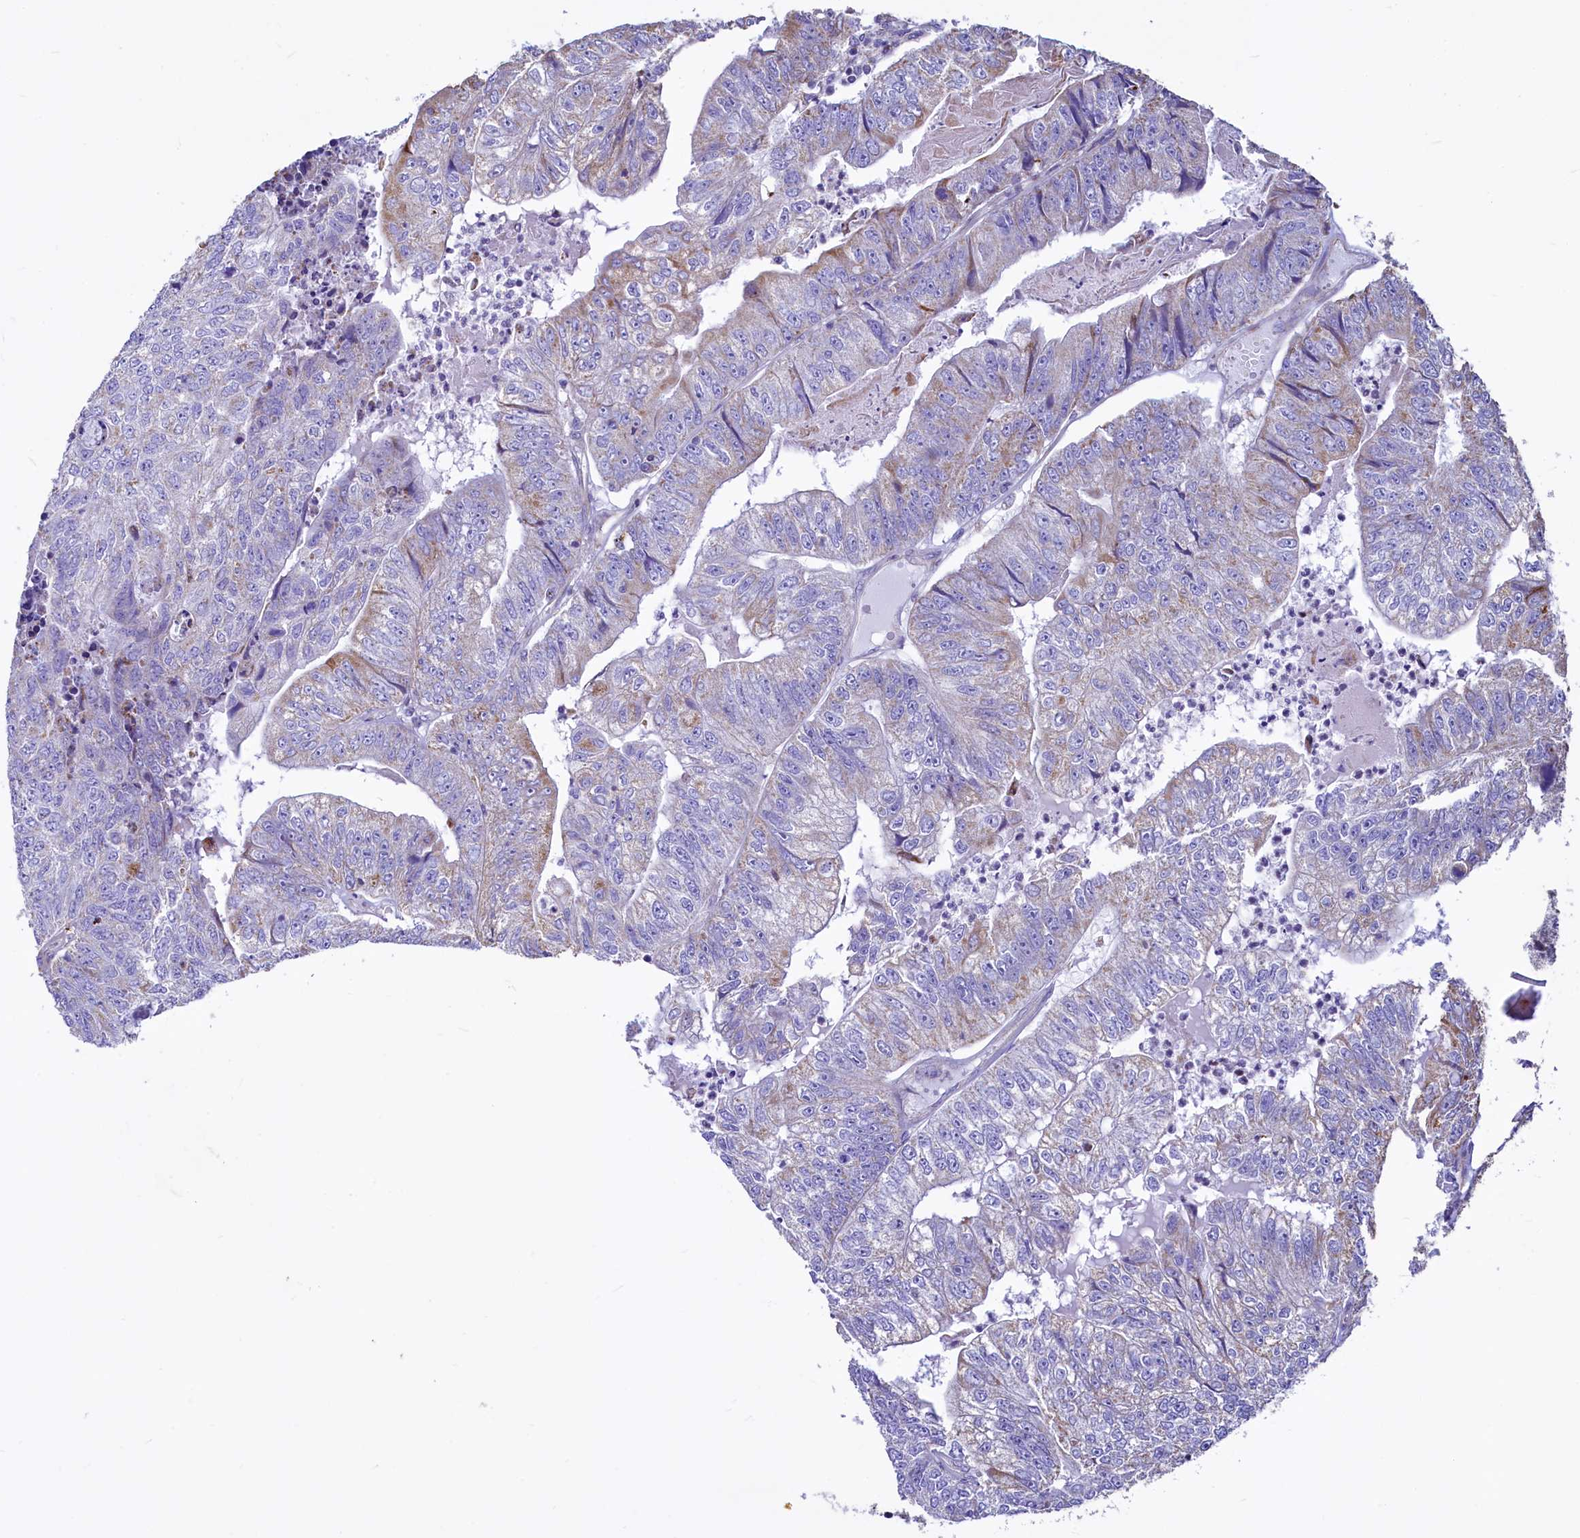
{"staining": {"intensity": "weak", "quantity": "<25%", "location": "cytoplasmic/membranous"}, "tissue": "colorectal cancer", "cell_type": "Tumor cells", "image_type": "cancer", "snomed": [{"axis": "morphology", "description": "Adenocarcinoma, NOS"}, {"axis": "topography", "description": "Colon"}], "caption": "There is no significant positivity in tumor cells of adenocarcinoma (colorectal). (DAB immunohistochemistry (IHC) visualized using brightfield microscopy, high magnification).", "gene": "VWCE", "patient": {"sex": "female", "age": 67}}